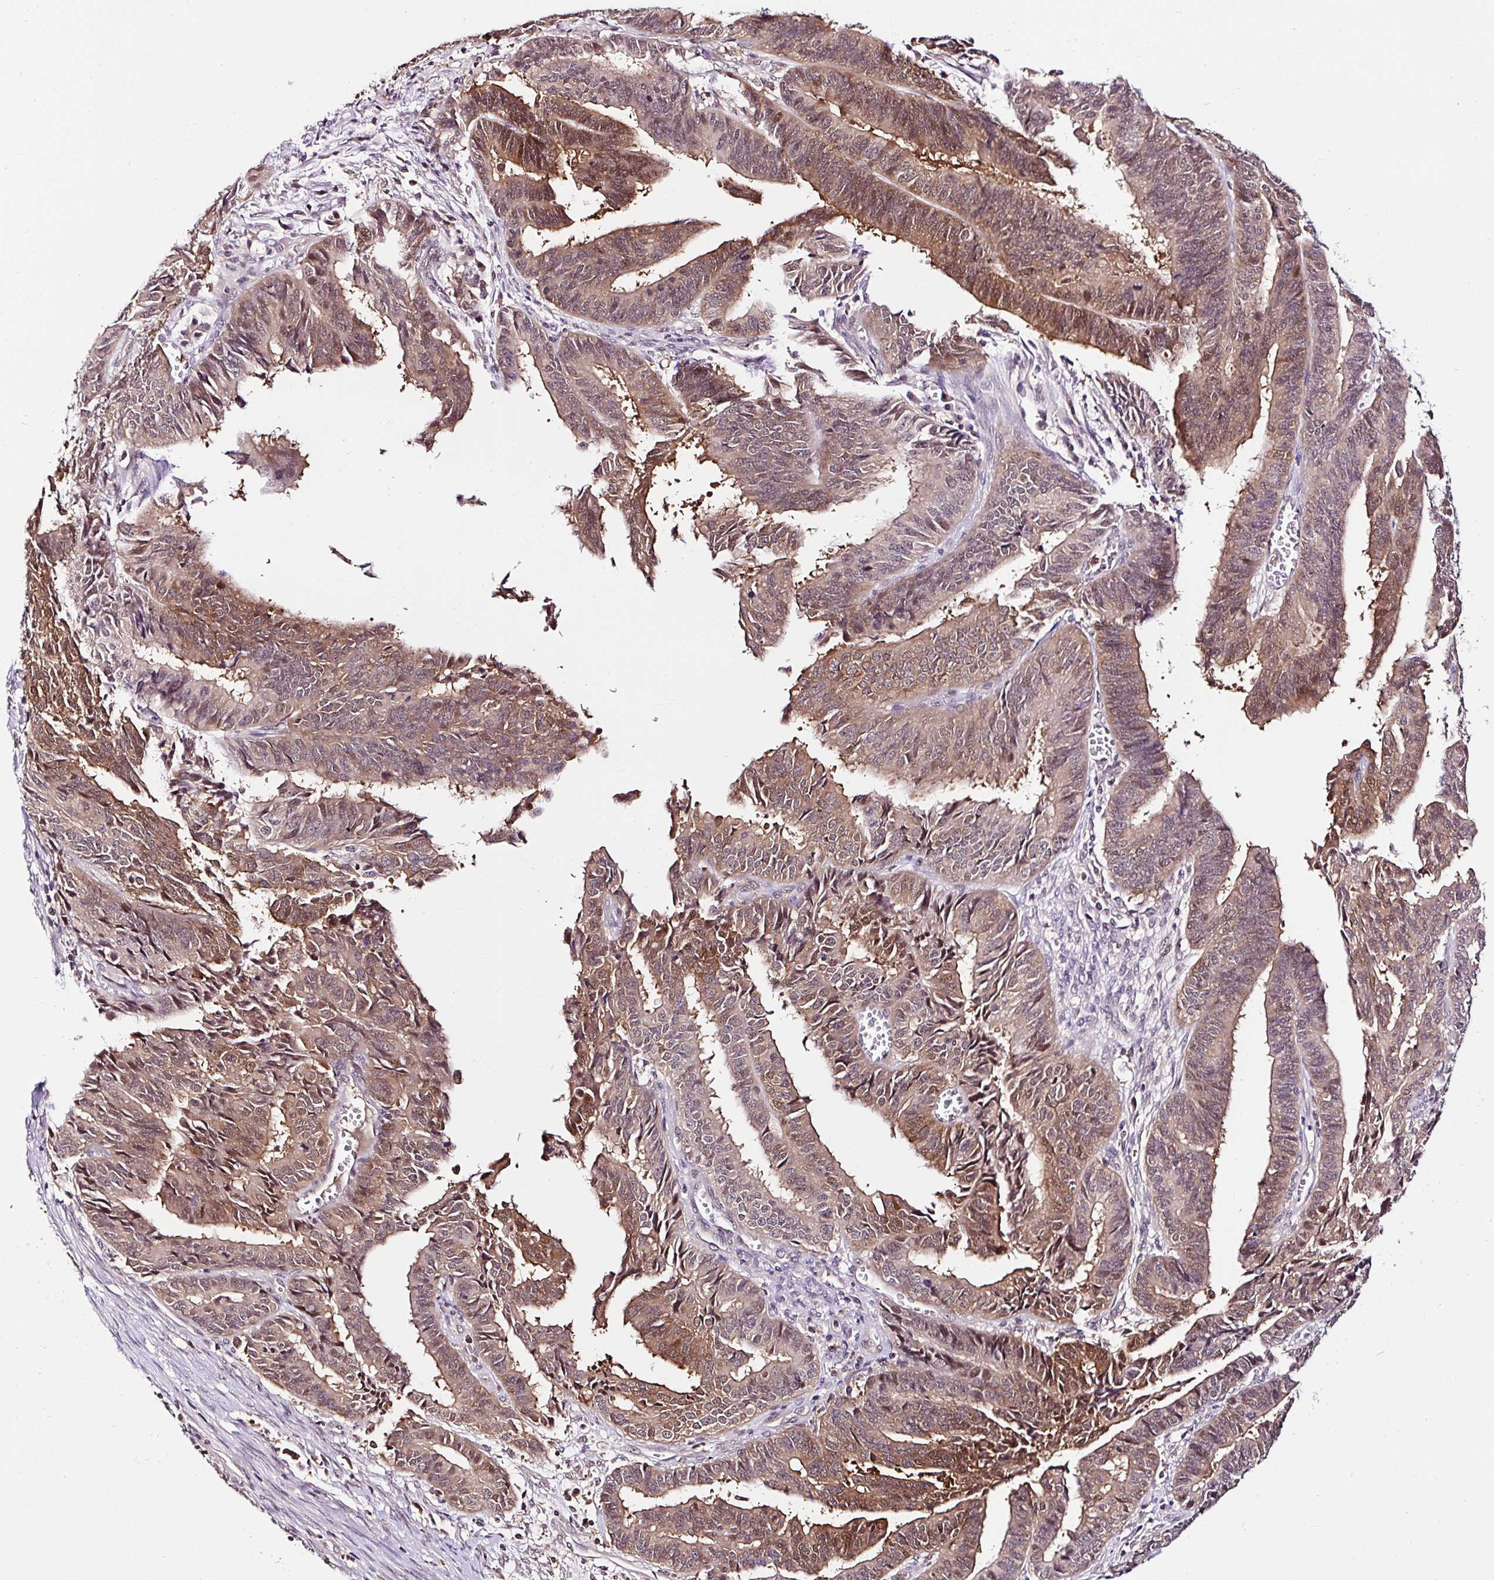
{"staining": {"intensity": "moderate", "quantity": ">75%", "location": "cytoplasmic/membranous,nuclear"}, "tissue": "endometrial cancer", "cell_type": "Tumor cells", "image_type": "cancer", "snomed": [{"axis": "morphology", "description": "Adenocarcinoma, NOS"}, {"axis": "topography", "description": "Endometrium"}], "caption": "Immunohistochemical staining of human endometrial adenocarcinoma reveals moderate cytoplasmic/membranous and nuclear protein staining in approximately >75% of tumor cells.", "gene": "PIN4", "patient": {"sex": "female", "age": 65}}